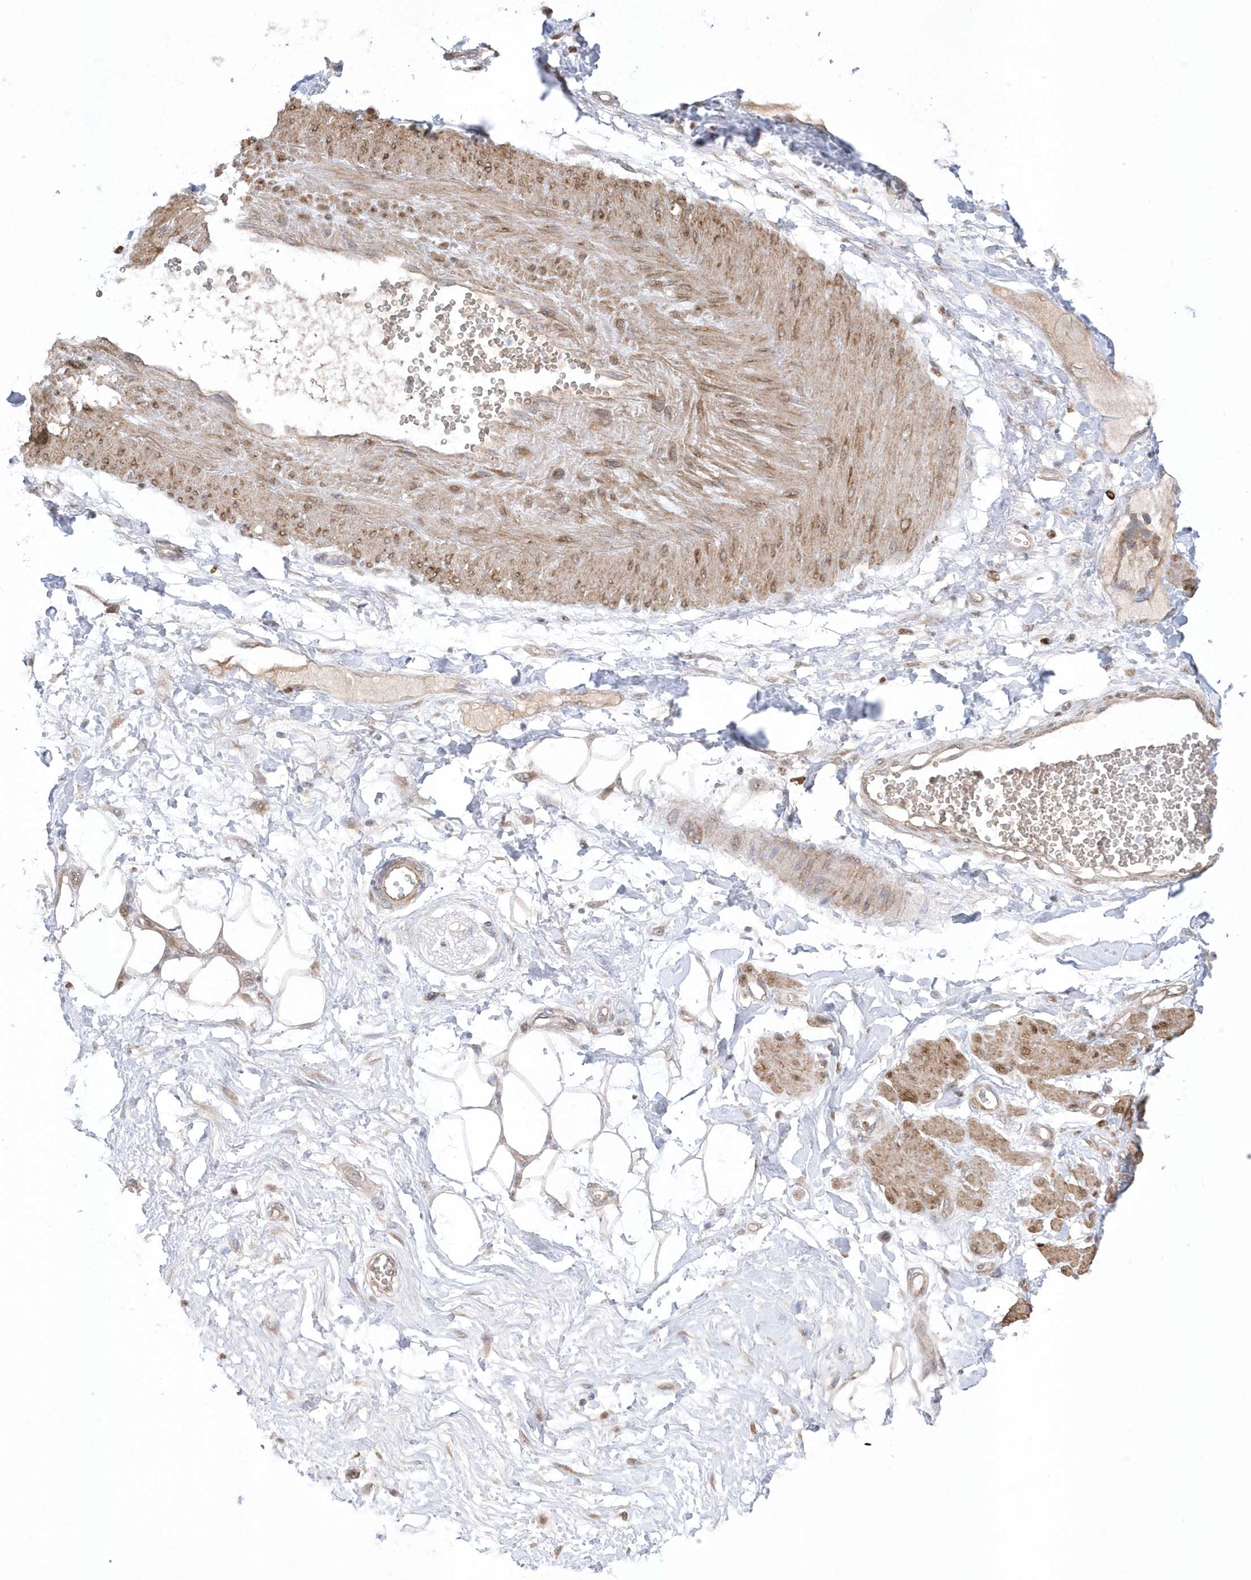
{"staining": {"intensity": "strong", "quantity": ">75%", "location": "cytoplasmic/membranous"}, "tissue": "adipose tissue", "cell_type": "Adipocytes", "image_type": "normal", "snomed": [{"axis": "morphology", "description": "Normal tissue, NOS"}, {"axis": "morphology", "description": "Adenocarcinoma, NOS"}, {"axis": "topography", "description": "Pancreas"}, {"axis": "topography", "description": "Peripheral nerve tissue"}], "caption": "Immunohistochemistry micrograph of unremarkable adipose tissue: human adipose tissue stained using IHC demonstrates high levels of strong protein expression localized specifically in the cytoplasmic/membranous of adipocytes, appearing as a cytoplasmic/membranous brown color.", "gene": "GTPBP6", "patient": {"sex": "male", "age": 59}}